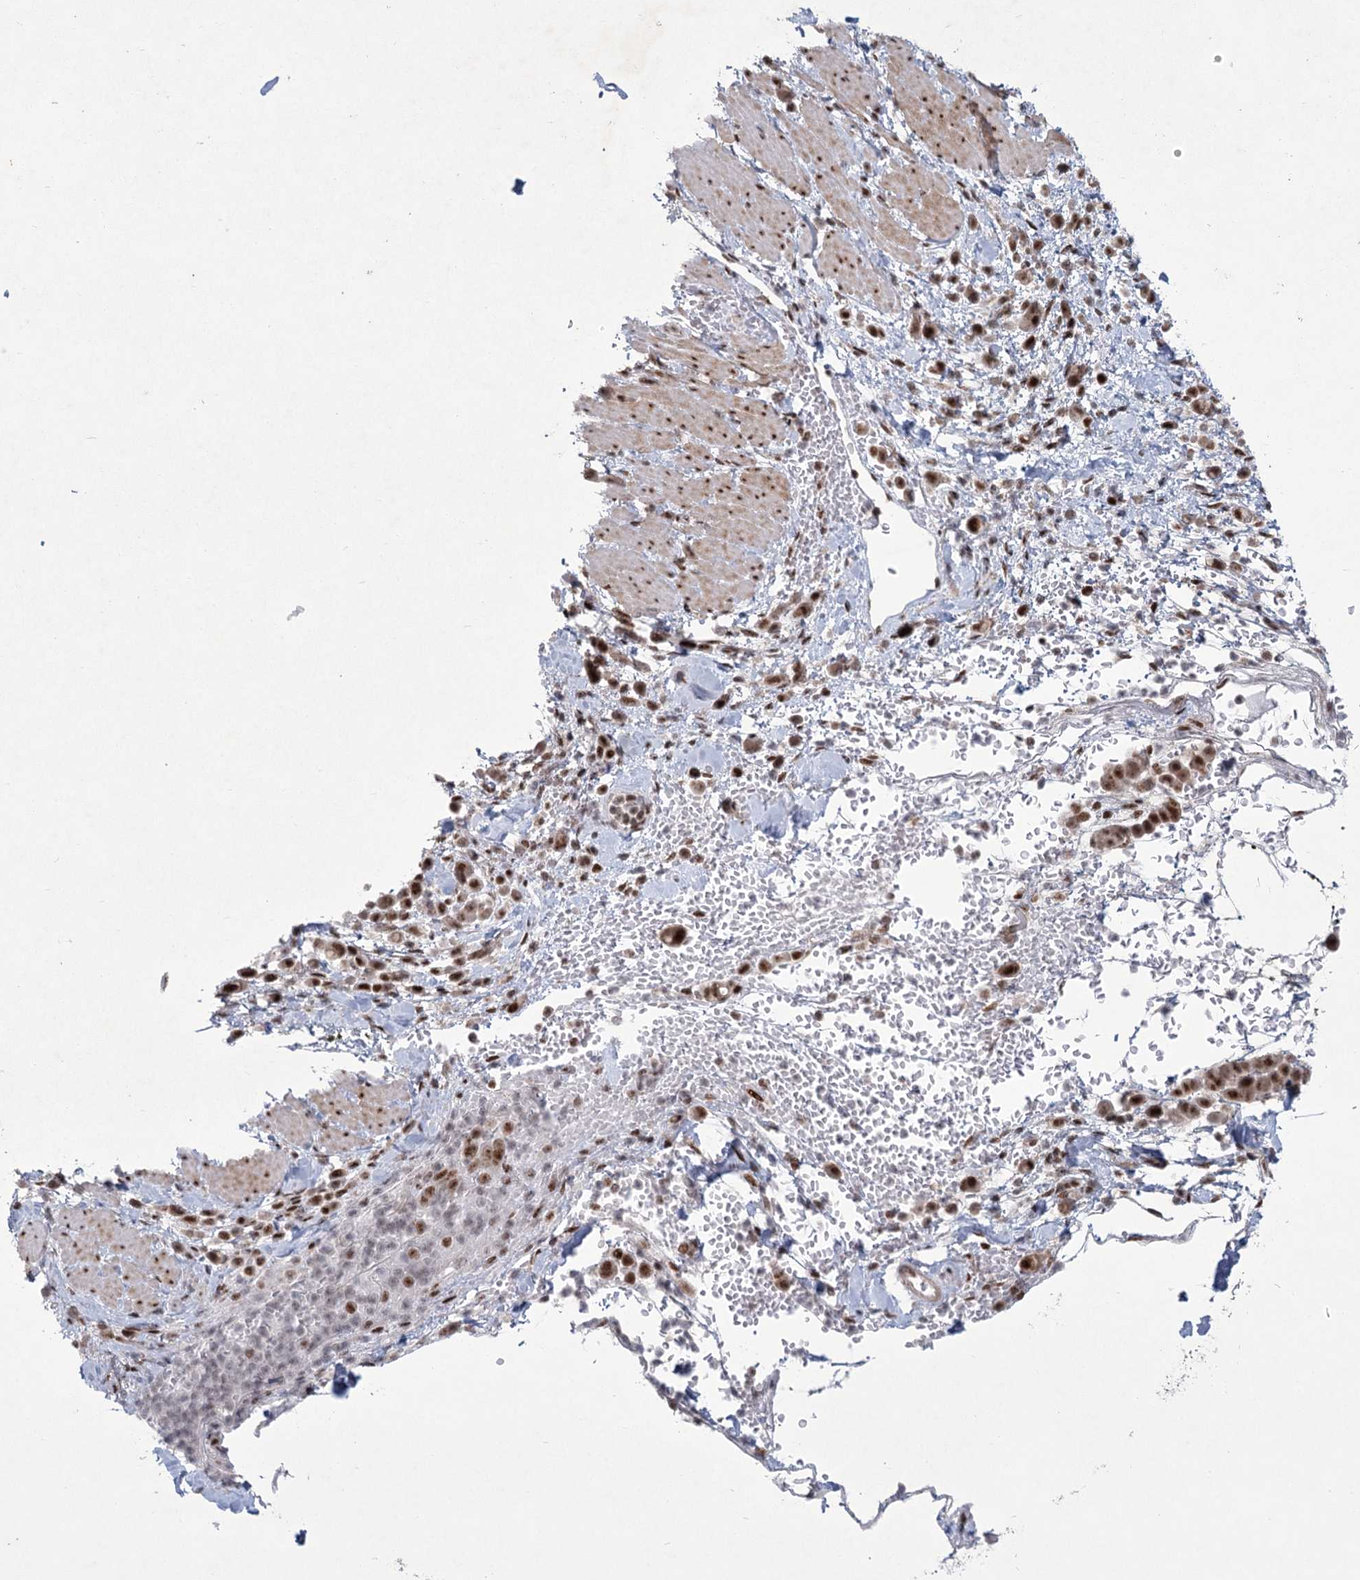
{"staining": {"intensity": "strong", "quantity": ">75%", "location": "nuclear"}, "tissue": "pancreatic cancer", "cell_type": "Tumor cells", "image_type": "cancer", "snomed": [{"axis": "morphology", "description": "Normal tissue, NOS"}, {"axis": "morphology", "description": "Adenocarcinoma, NOS"}, {"axis": "topography", "description": "Pancreas"}], "caption": "Immunohistochemical staining of pancreatic cancer (adenocarcinoma) displays strong nuclear protein positivity in approximately >75% of tumor cells.", "gene": "CIB4", "patient": {"sex": "female", "age": 64}}